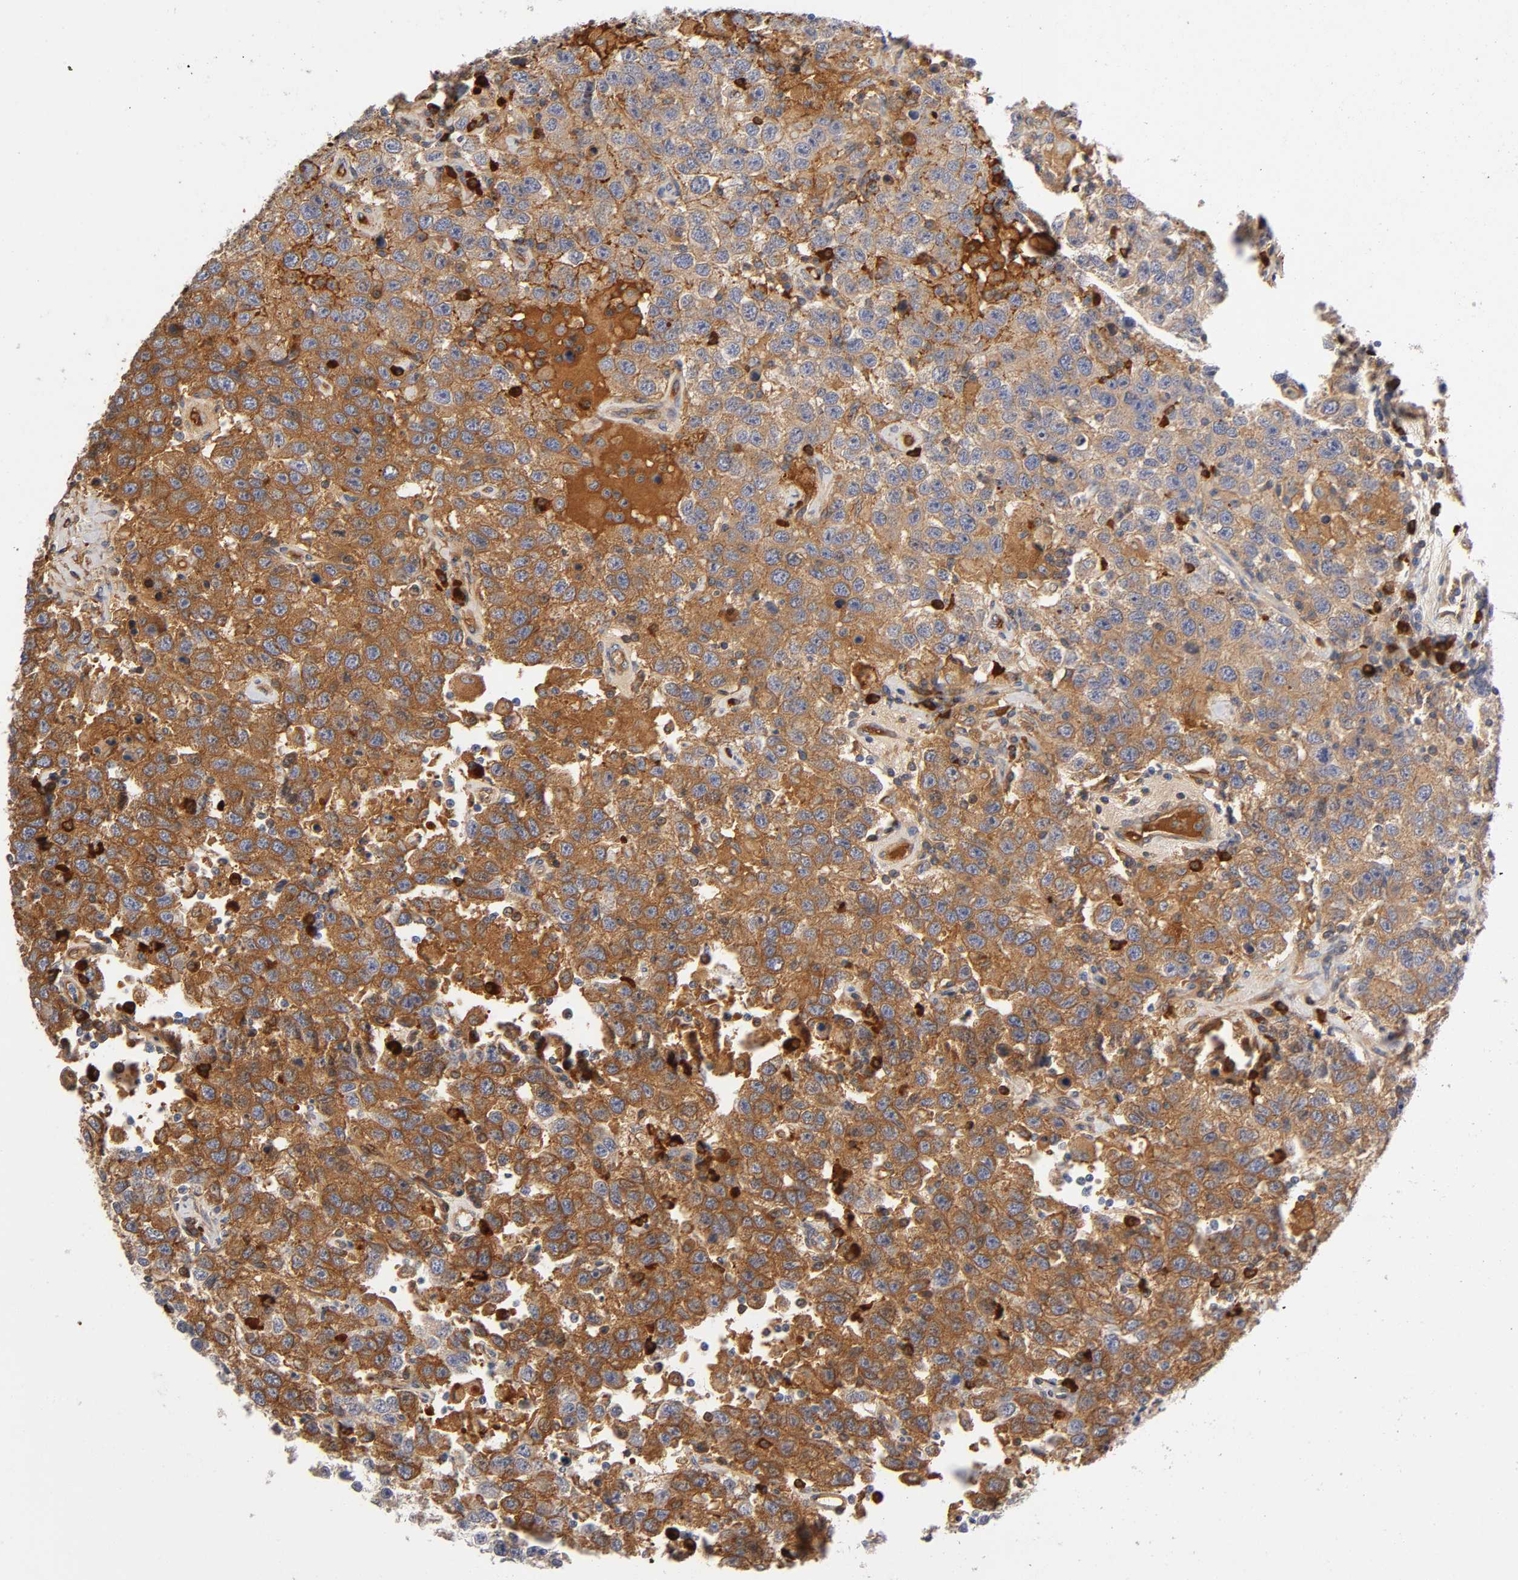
{"staining": {"intensity": "strong", "quantity": ">75%", "location": "cytoplasmic/membranous"}, "tissue": "testis cancer", "cell_type": "Tumor cells", "image_type": "cancer", "snomed": [{"axis": "morphology", "description": "Seminoma, NOS"}, {"axis": "topography", "description": "Testis"}], "caption": "Immunohistochemical staining of human testis cancer (seminoma) displays high levels of strong cytoplasmic/membranous positivity in approximately >75% of tumor cells.", "gene": "NOVA1", "patient": {"sex": "male", "age": 41}}